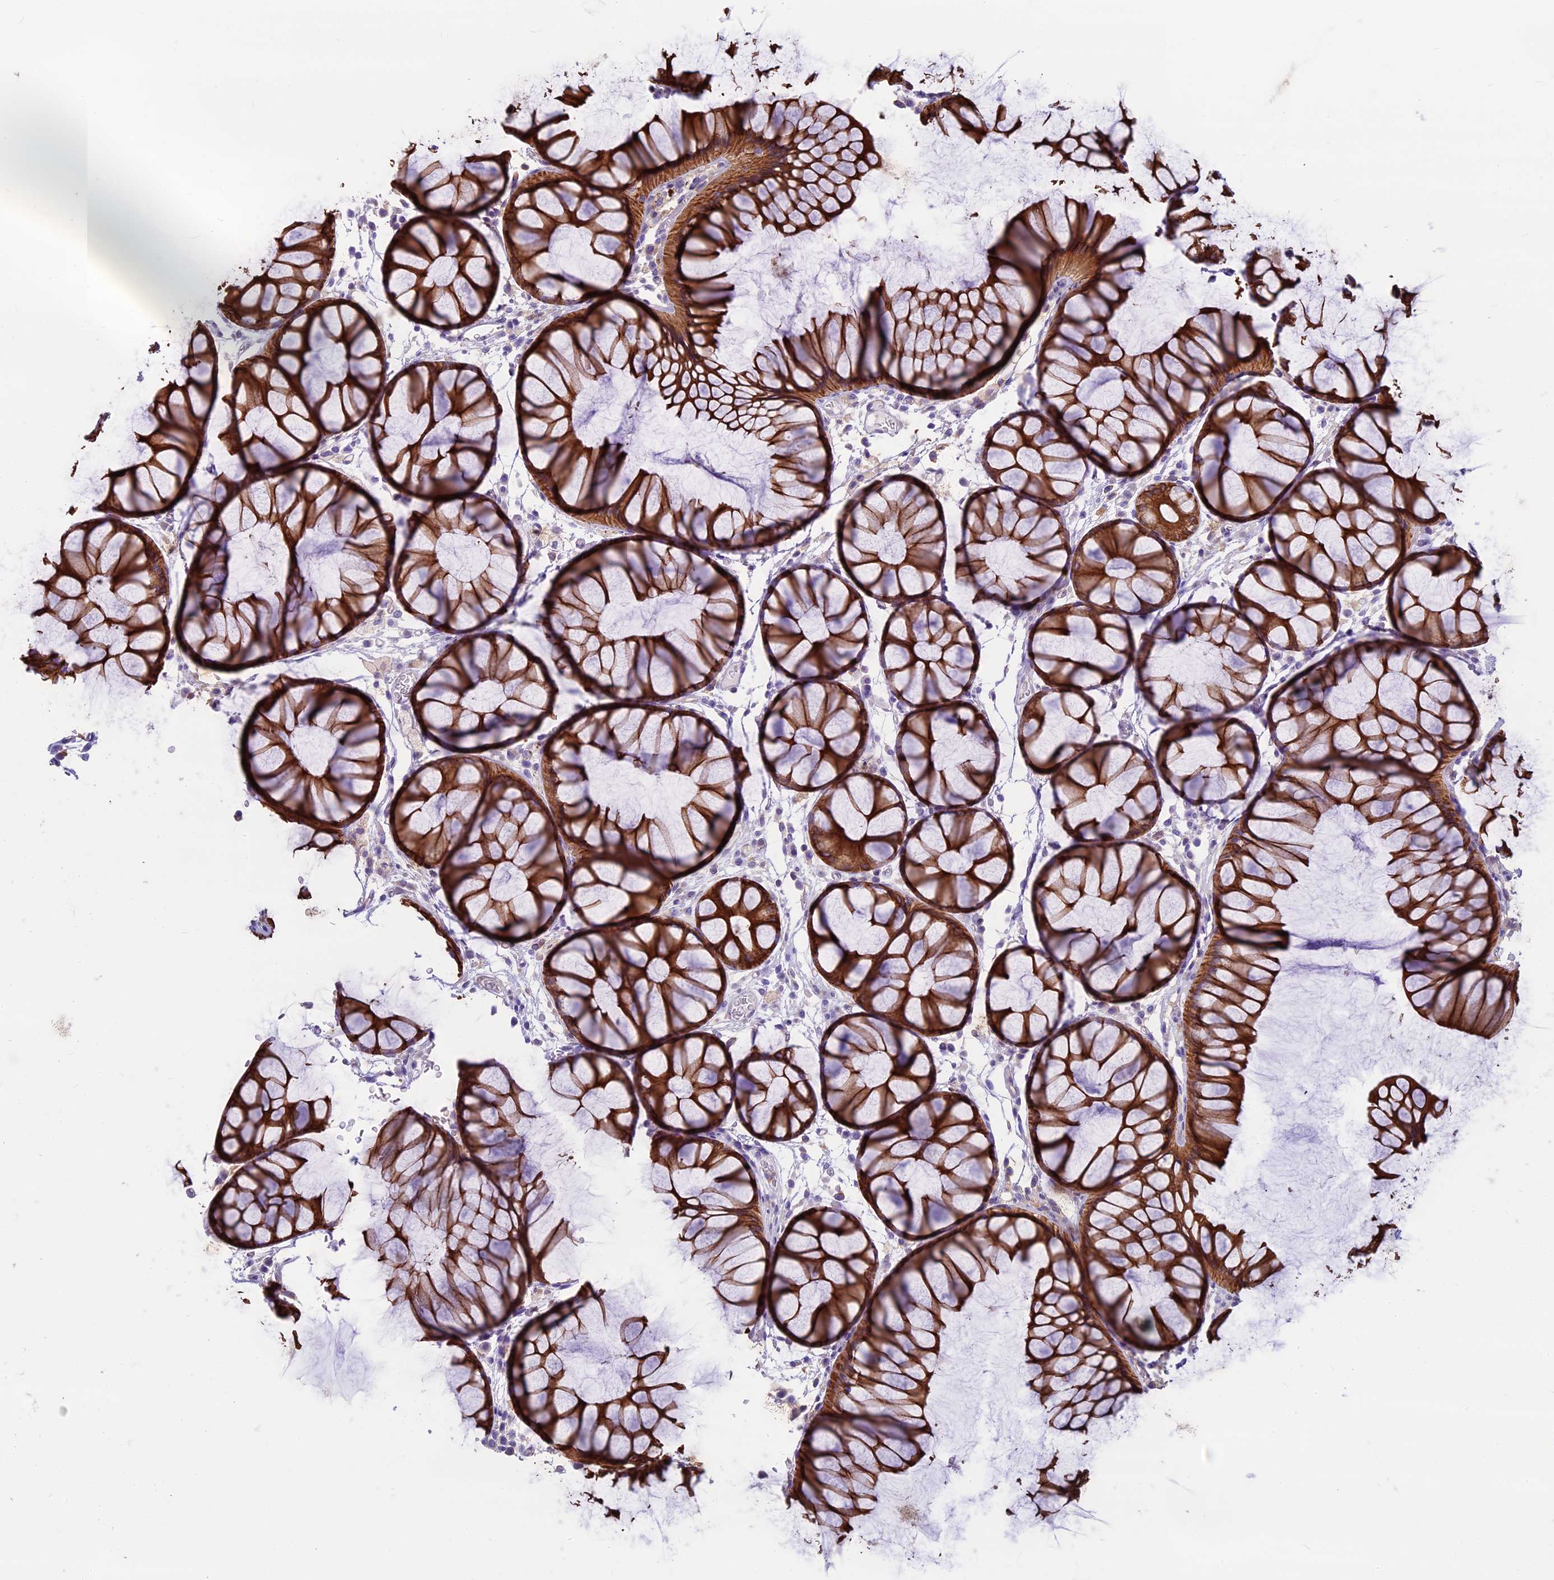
{"staining": {"intensity": "negative", "quantity": "none", "location": "none"}, "tissue": "colon", "cell_type": "Endothelial cells", "image_type": "normal", "snomed": [{"axis": "morphology", "description": "Normal tissue, NOS"}, {"axis": "topography", "description": "Colon"}], "caption": "This is a photomicrograph of IHC staining of normal colon, which shows no positivity in endothelial cells. Nuclei are stained in blue.", "gene": "CDAN1", "patient": {"sex": "female", "age": 82}}